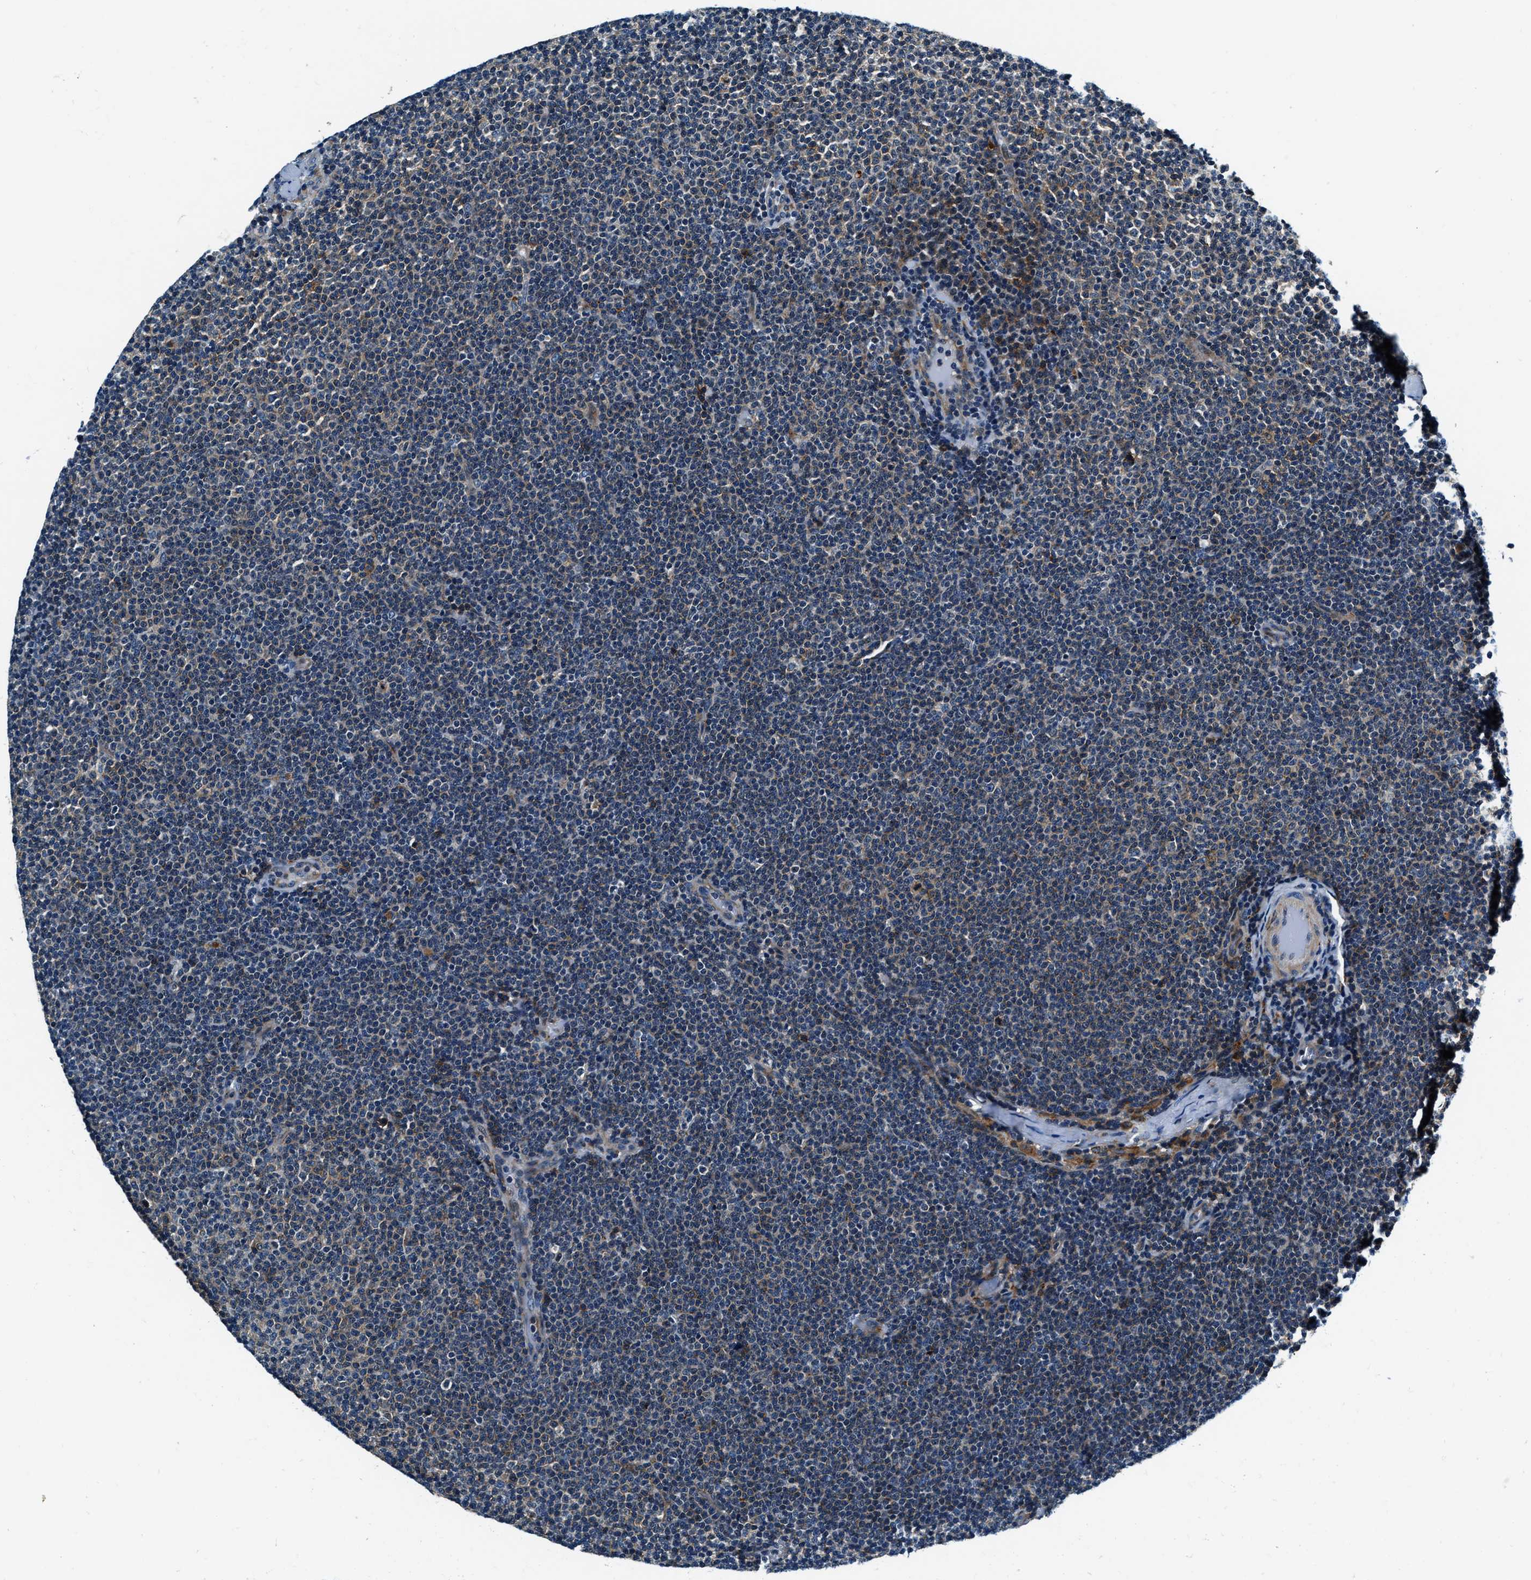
{"staining": {"intensity": "weak", "quantity": "<25%", "location": "cytoplasmic/membranous"}, "tissue": "lymphoma", "cell_type": "Tumor cells", "image_type": "cancer", "snomed": [{"axis": "morphology", "description": "Malignant lymphoma, non-Hodgkin's type, Low grade"}, {"axis": "topography", "description": "Lymph node"}], "caption": "Immunohistochemistry (IHC) histopathology image of human low-grade malignant lymphoma, non-Hodgkin's type stained for a protein (brown), which shows no expression in tumor cells. (DAB (3,3'-diaminobenzidine) IHC visualized using brightfield microscopy, high magnification).", "gene": "C2orf66", "patient": {"sex": "female", "age": 53}}